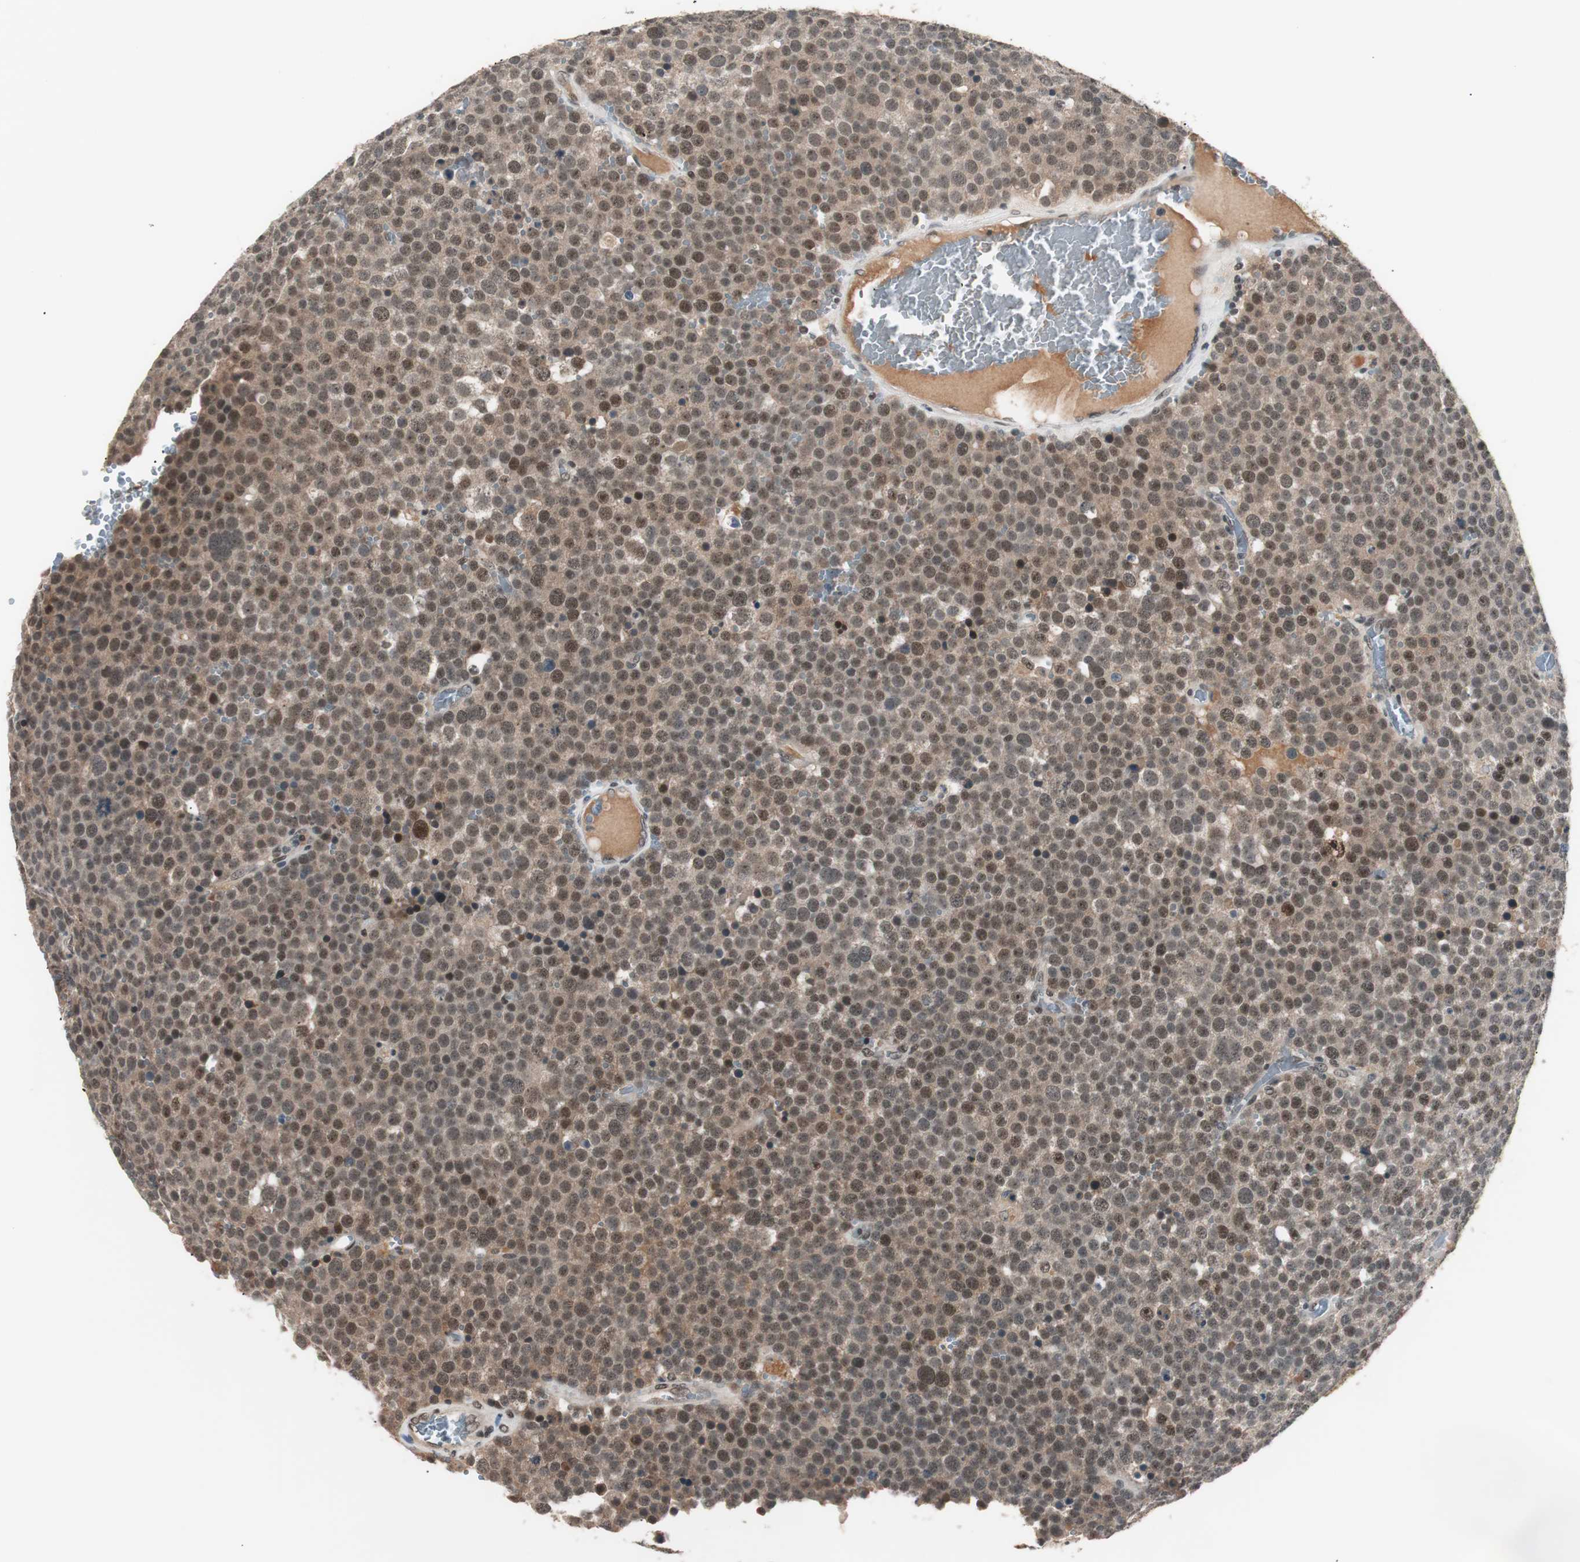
{"staining": {"intensity": "moderate", "quantity": "25%-75%", "location": "cytoplasmic/membranous,nuclear"}, "tissue": "testis cancer", "cell_type": "Tumor cells", "image_type": "cancer", "snomed": [{"axis": "morphology", "description": "Seminoma, NOS"}, {"axis": "topography", "description": "Testis"}], "caption": "Testis cancer stained with DAB (3,3'-diaminobenzidine) IHC demonstrates medium levels of moderate cytoplasmic/membranous and nuclear expression in approximately 25%-75% of tumor cells.", "gene": "NFRKB", "patient": {"sex": "male", "age": 71}}